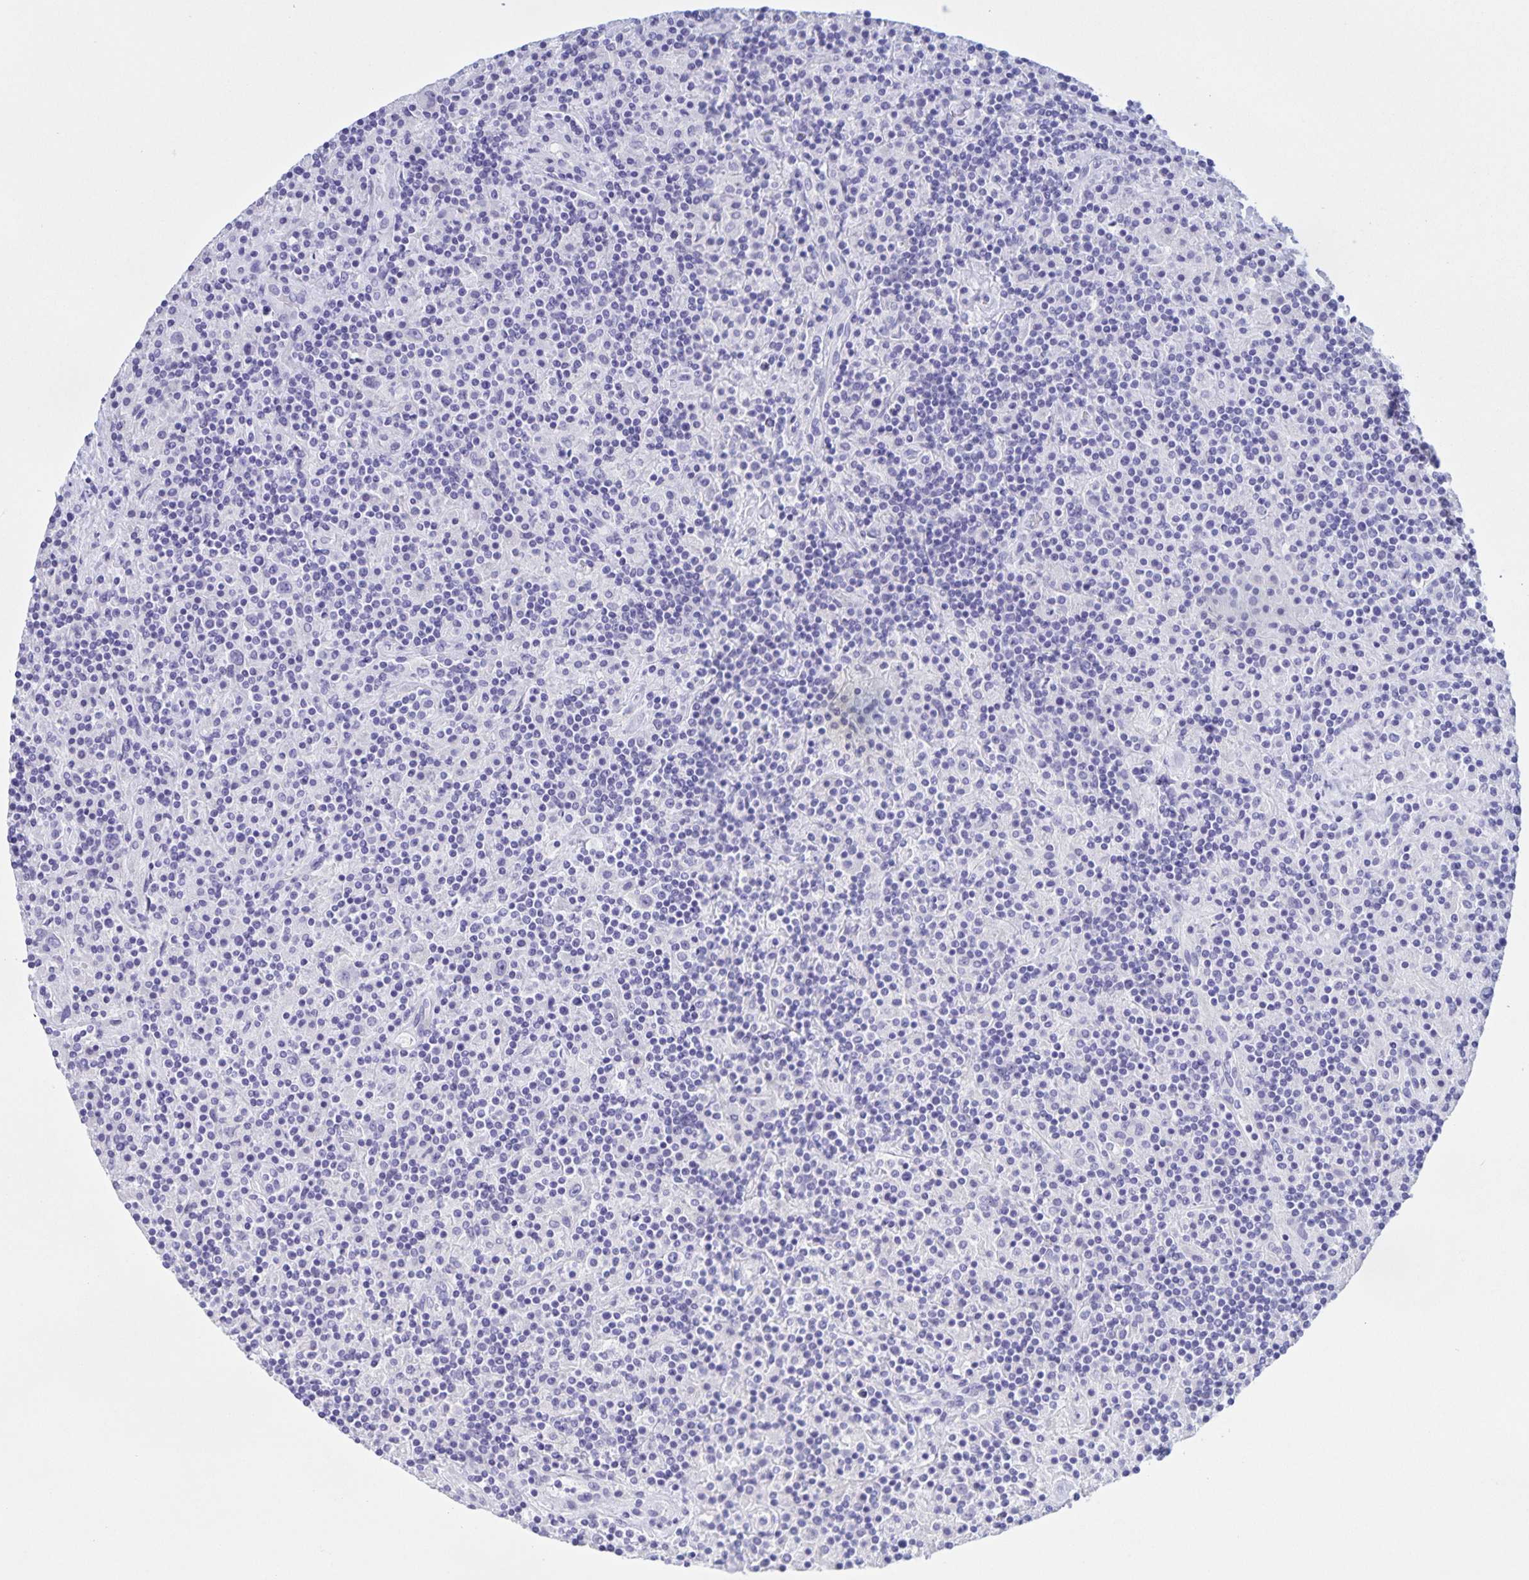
{"staining": {"intensity": "negative", "quantity": "none", "location": "none"}, "tissue": "lymphoma", "cell_type": "Tumor cells", "image_type": "cancer", "snomed": [{"axis": "morphology", "description": "Hodgkin's disease, NOS"}, {"axis": "topography", "description": "Lymph node"}], "caption": "Immunohistochemical staining of human Hodgkin's disease shows no significant staining in tumor cells.", "gene": "TGIF2LX", "patient": {"sex": "male", "age": 70}}